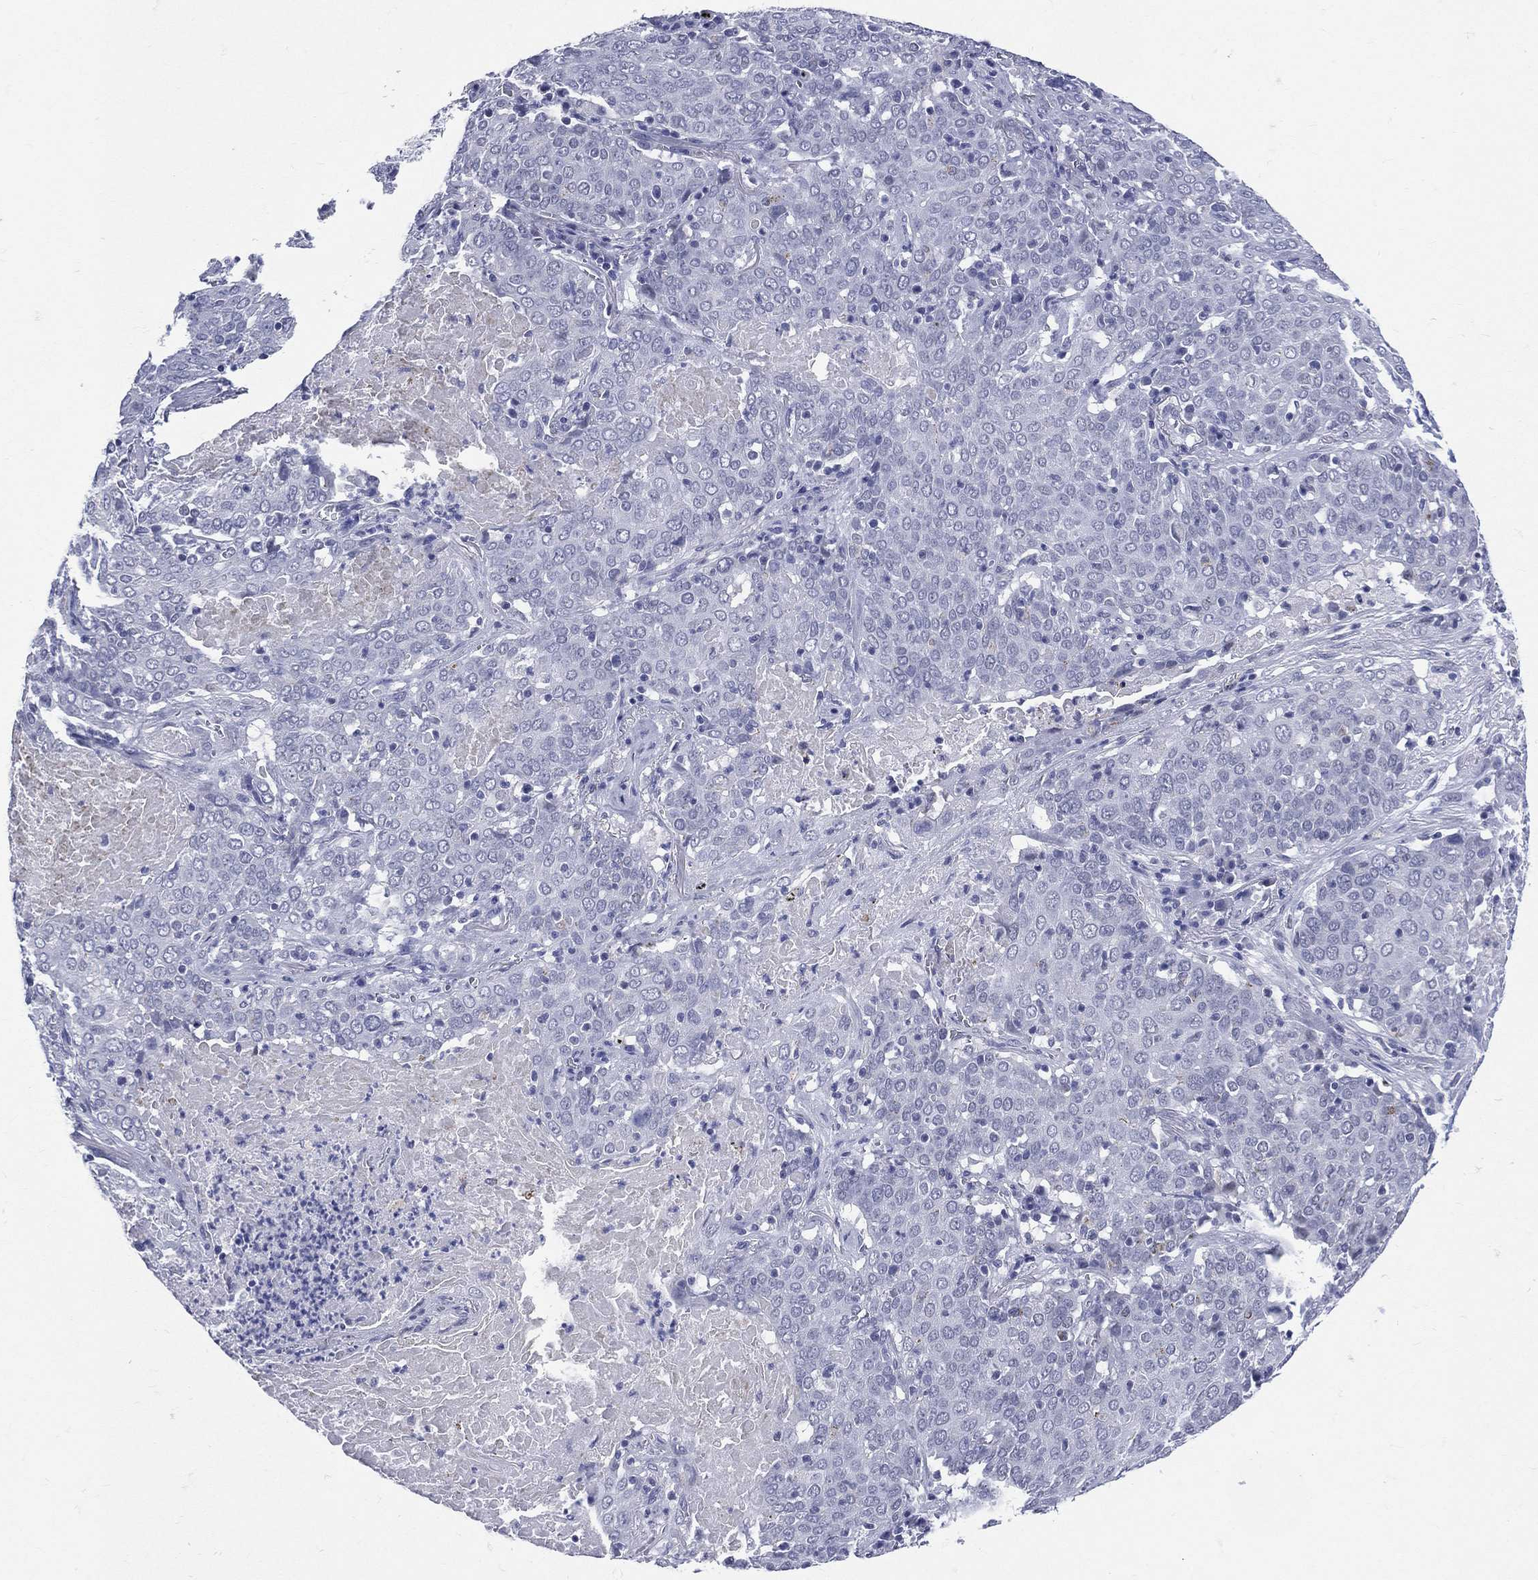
{"staining": {"intensity": "negative", "quantity": "none", "location": "none"}, "tissue": "lung cancer", "cell_type": "Tumor cells", "image_type": "cancer", "snomed": [{"axis": "morphology", "description": "Squamous cell carcinoma, NOS"}, {"axis": "topography", "description": "Lung"}], "caption": "Tumor cells show no significant staining in squamous cell carcinoma (lung). The staining was performed using DAB to visualize the protein expression in brown, while the nuclei were stained in blue with hematoxylin (Magnification: 20x).", "gene": "MLLT10", "patient": {"sex": "male", "age": 82}}